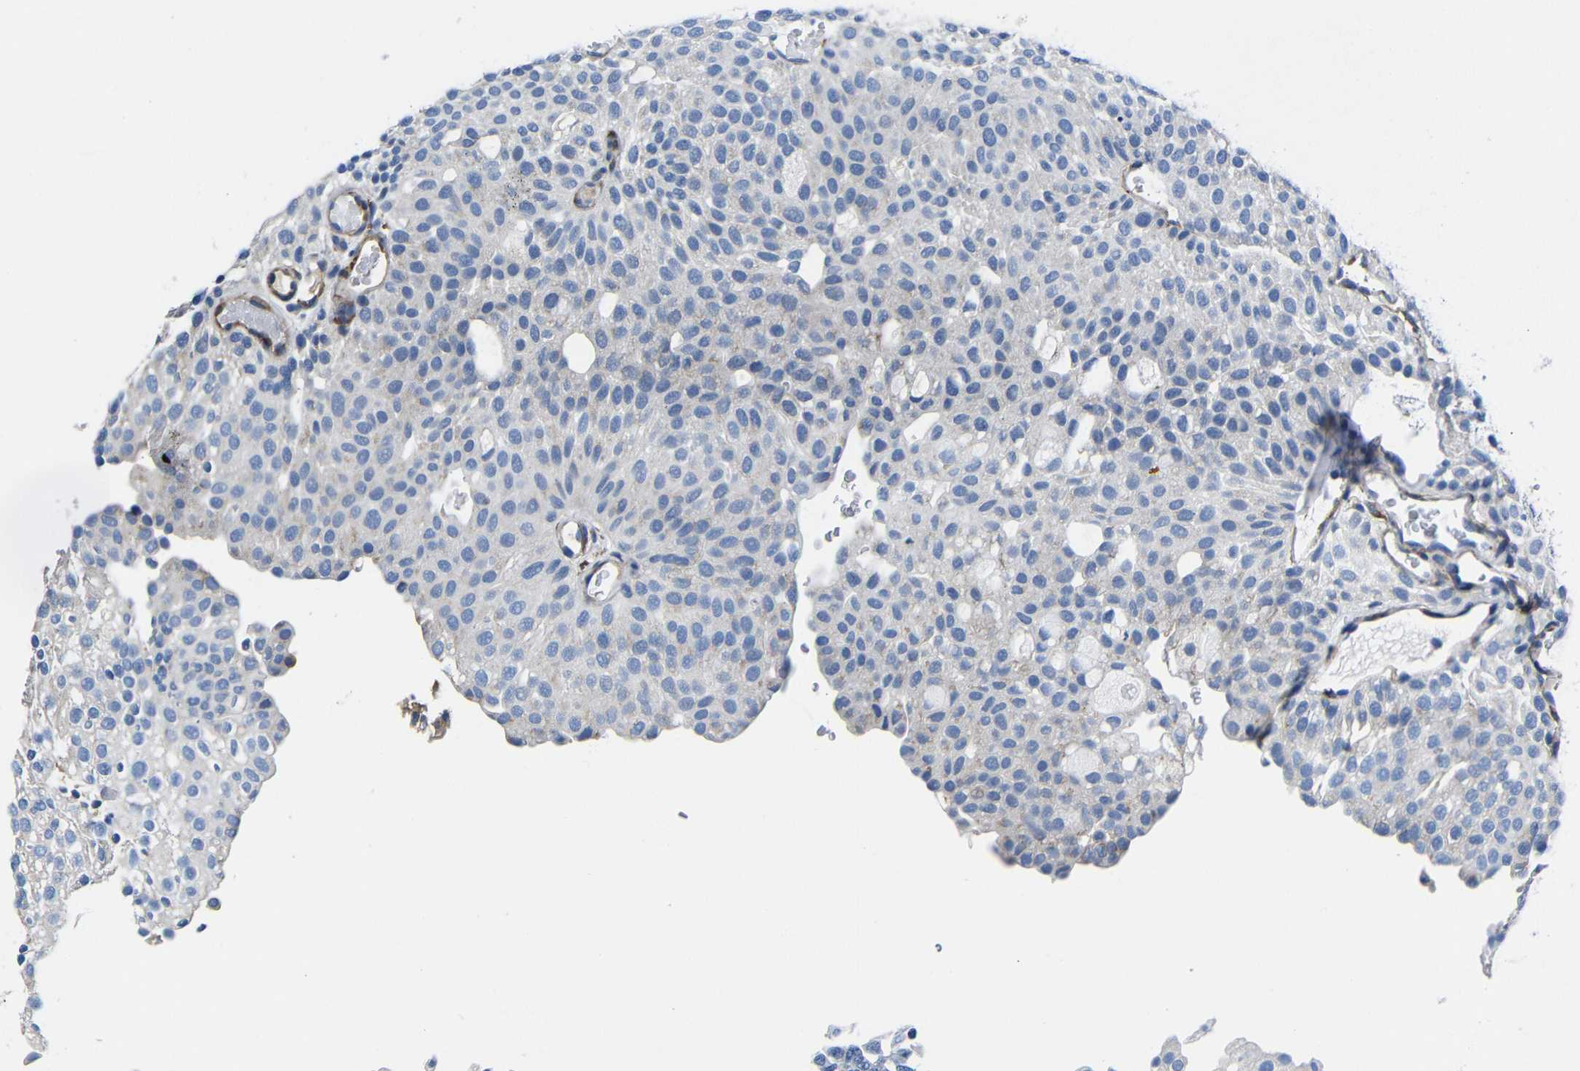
{"staining": {"intensity": "negative", "quantity": "none", "location": "none"}, "tissue": "urothelial cancer", "cell_type": "Tumor cells", "image_type": "cancer", "snomed": [{"axis": "morphology", "description": "Urothelial carcinoma, Low grade"}, {"axis": "topography", "description": "Urinary bladder"}], "caption": "DAB immunohistochemical staining of urothelial carcinoma (low-grade) demonstrates no significant positivity in tumor cells.", "gene": "LRIG1", "patient": {"sex": "male", "age": 78}}